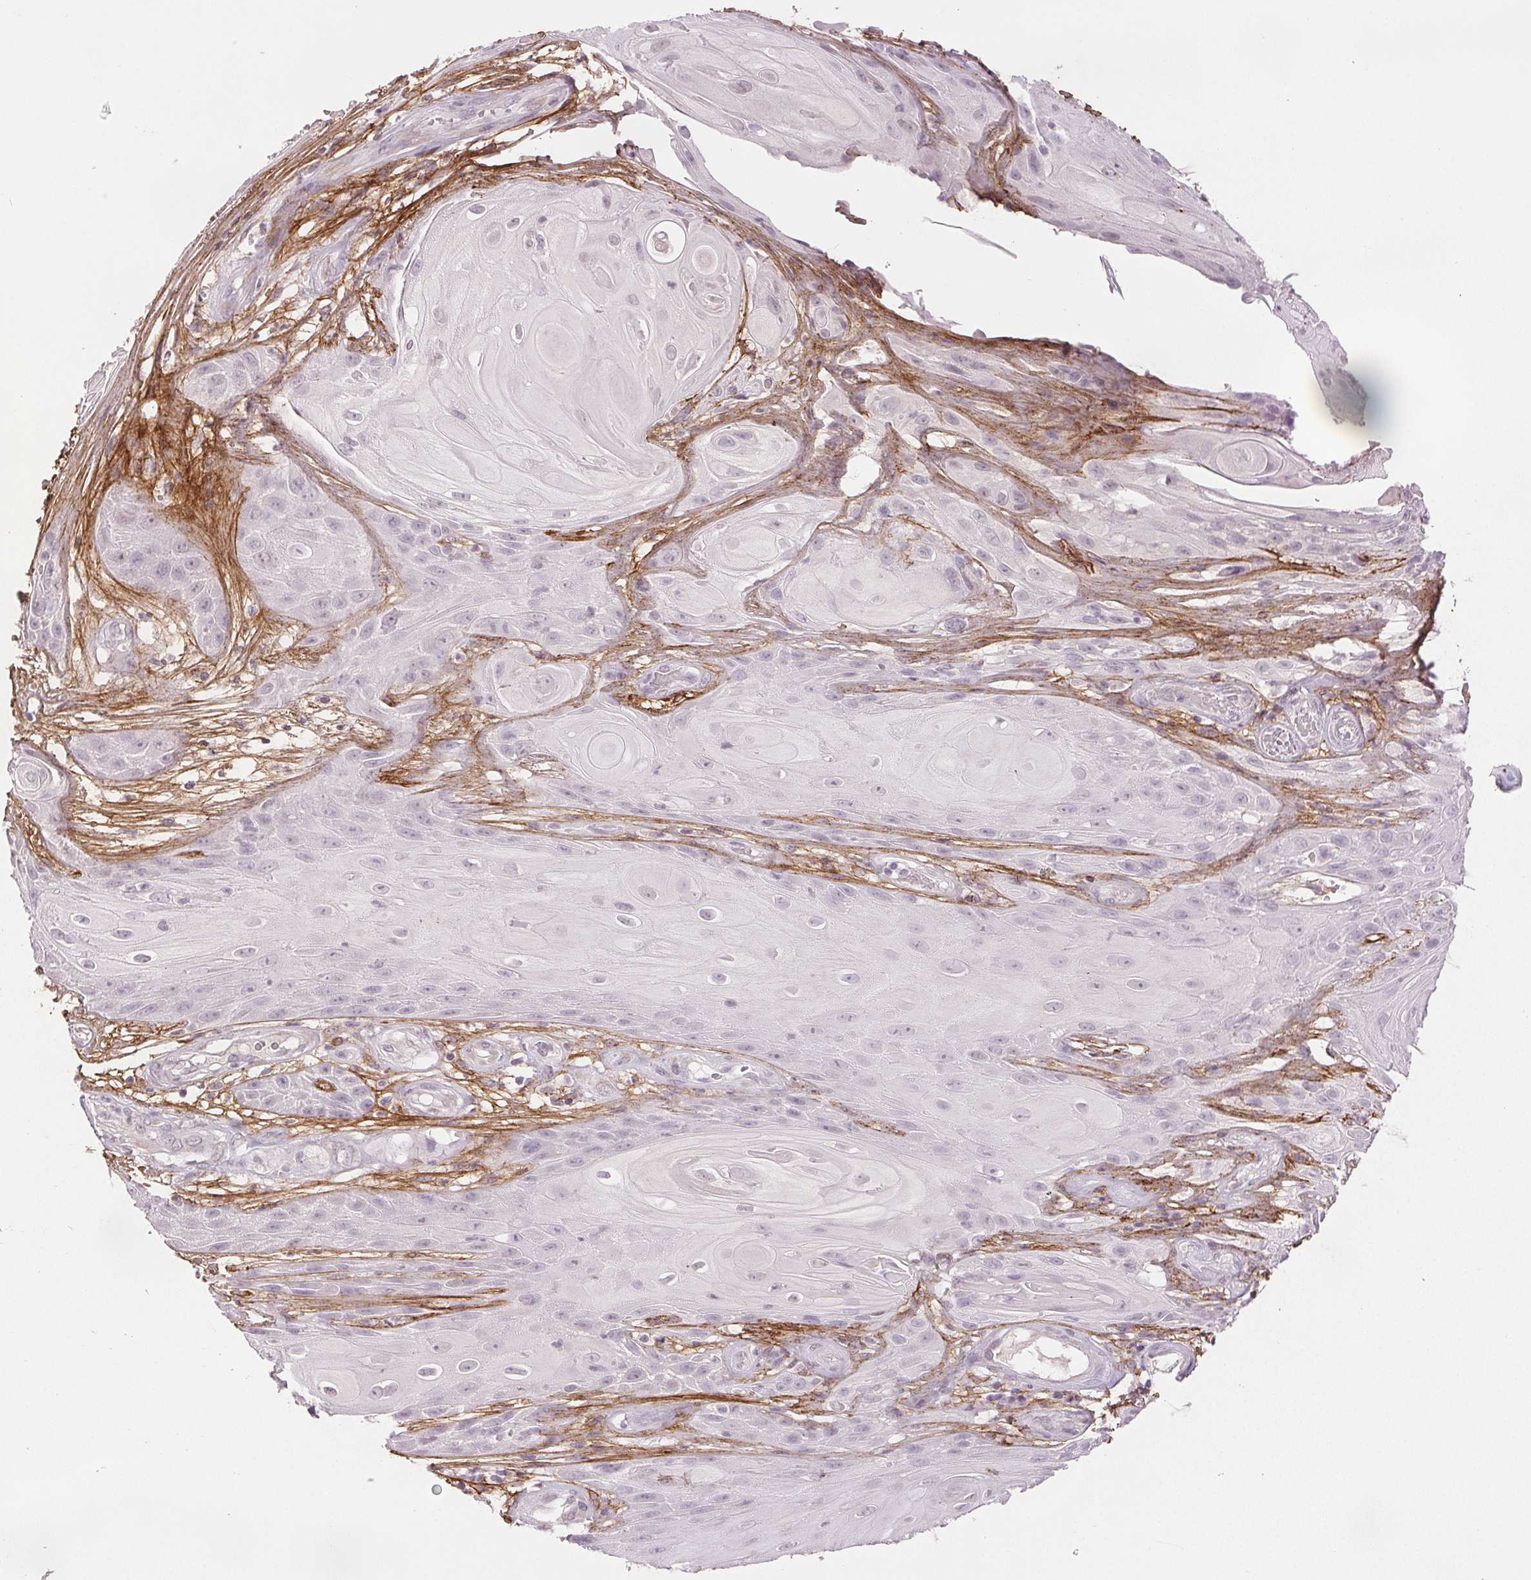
{"staining": {"intensity": "negative", "quantity": "none", "location": "none"}, "tissue": "skin cancer", "cell_type": "Tumor cells", "image_type": "cancer", "snomed": [{"axis": "morphology", "description": "Squamous cell carcinoma, NOS"}, {"axis": "topography", "description": "Skin"}], "caption": "High magnification brightfield microscopy of skin squamous cell carcinoma stained with DAB (3,3'-diaminobenzidine) (brown) and counterstained with hematoxylin (blue): tumor cells show no significant expression. (Immunohistochemistry (ihc), brightfield microscopy, high magnification).", "gene": "FBN1", "patient": {"sex": "male", "age": 62}}